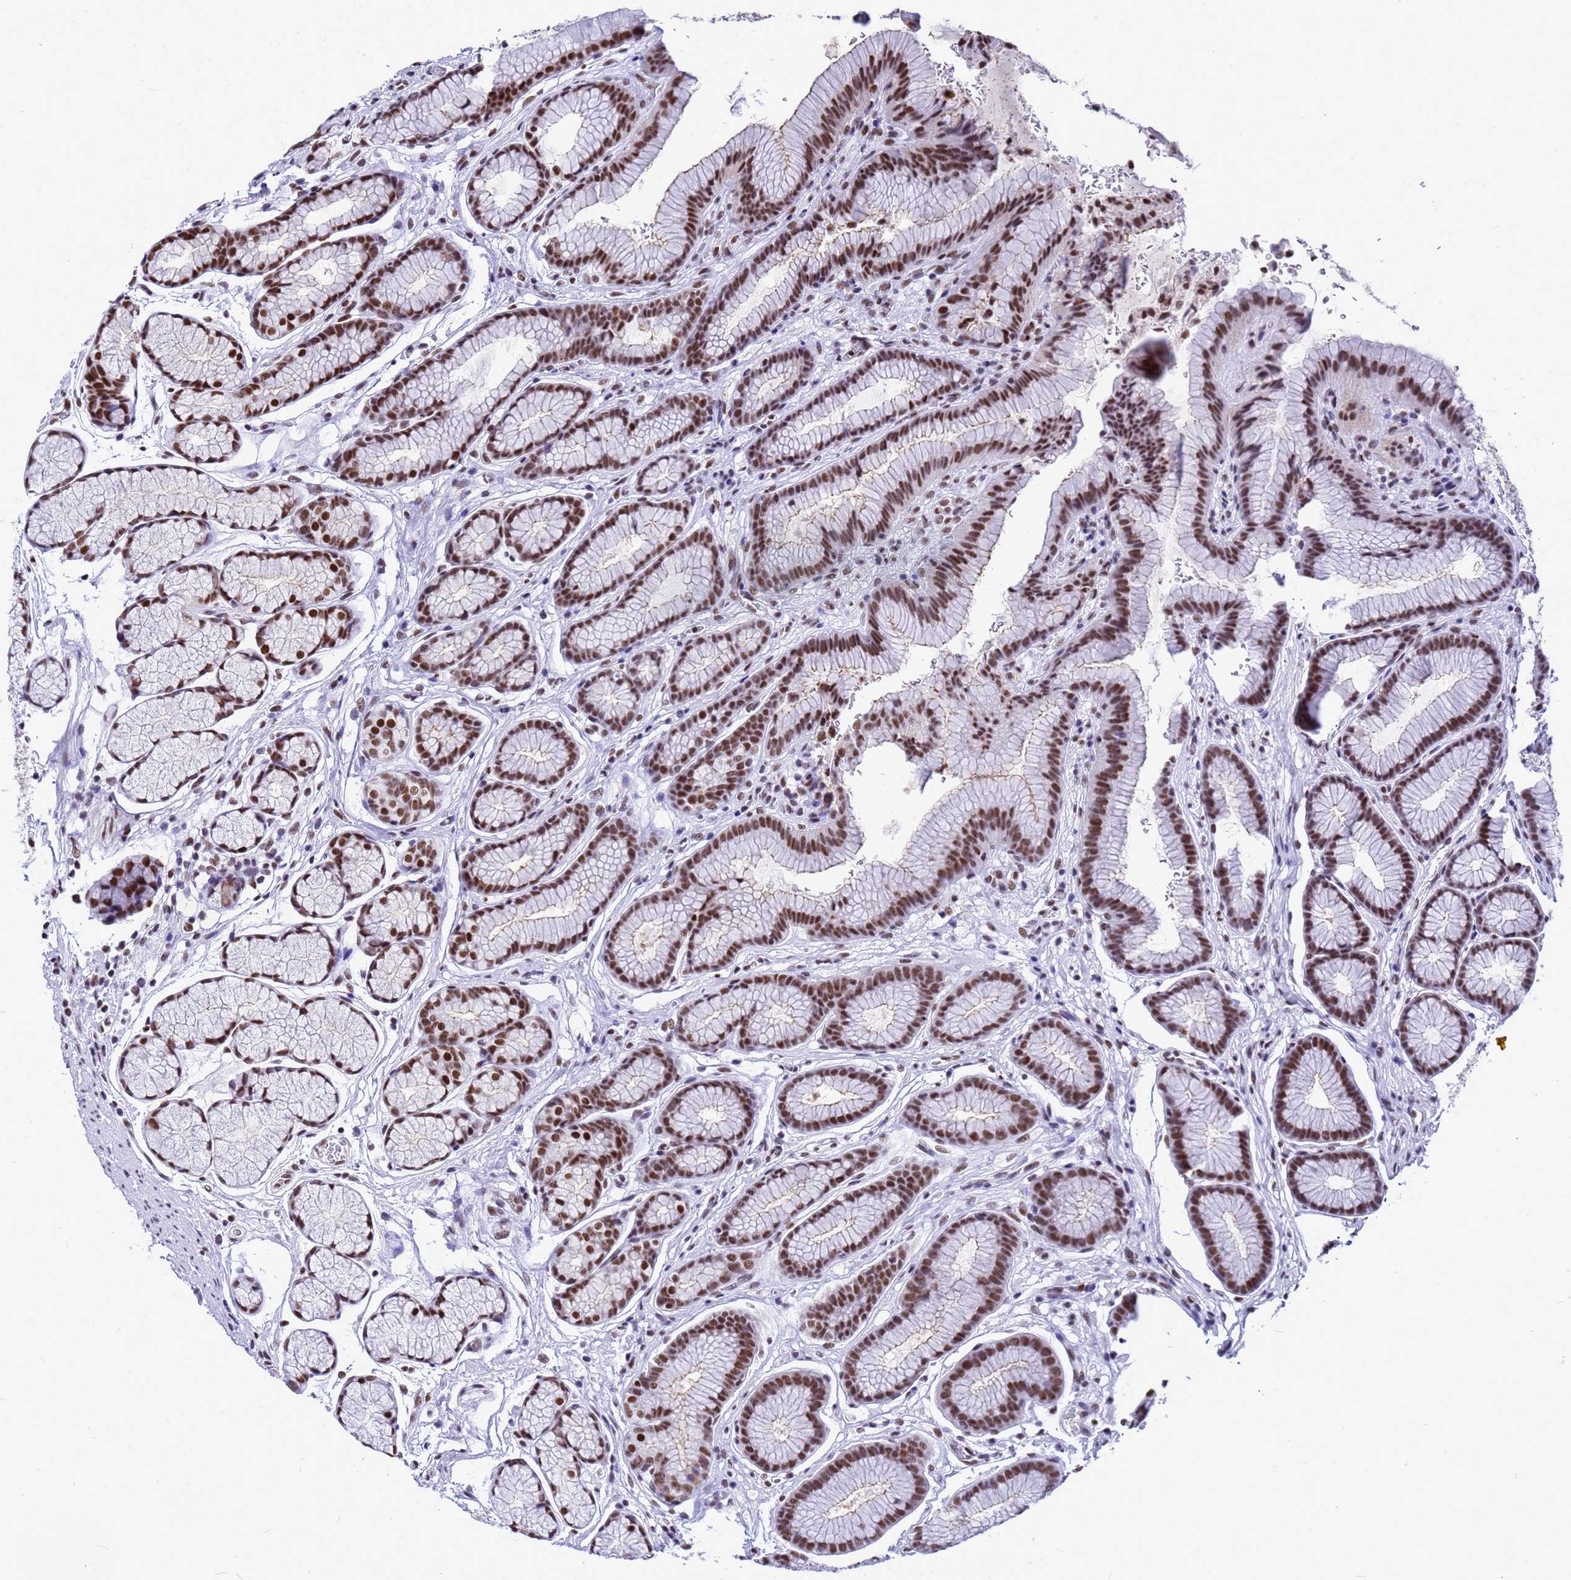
{"staining": {"intensity": "strong", "quantity": ">75%", "location": "nuclear"}, "tissue": "stomach", "cell_type": "Glandular cells", "image_type": "normal", "snomed": [{"axis": "morphology", "description": "Normal tissue, NOS"}, {"axis": "topography", "description": "Stomach"}], "caption": "Protein staining reveals strong nuclear positivity in approximately >75% of glandular cells in unremarkable stomach. The staining is performed using DAB (3,3'-diaminobenzidine) brown chromogen to label protein expression. The nuclei are counter-stained blue using hematoxylin.", "gene": "SART3", "patient": {"sex": "male", "age": 42}}